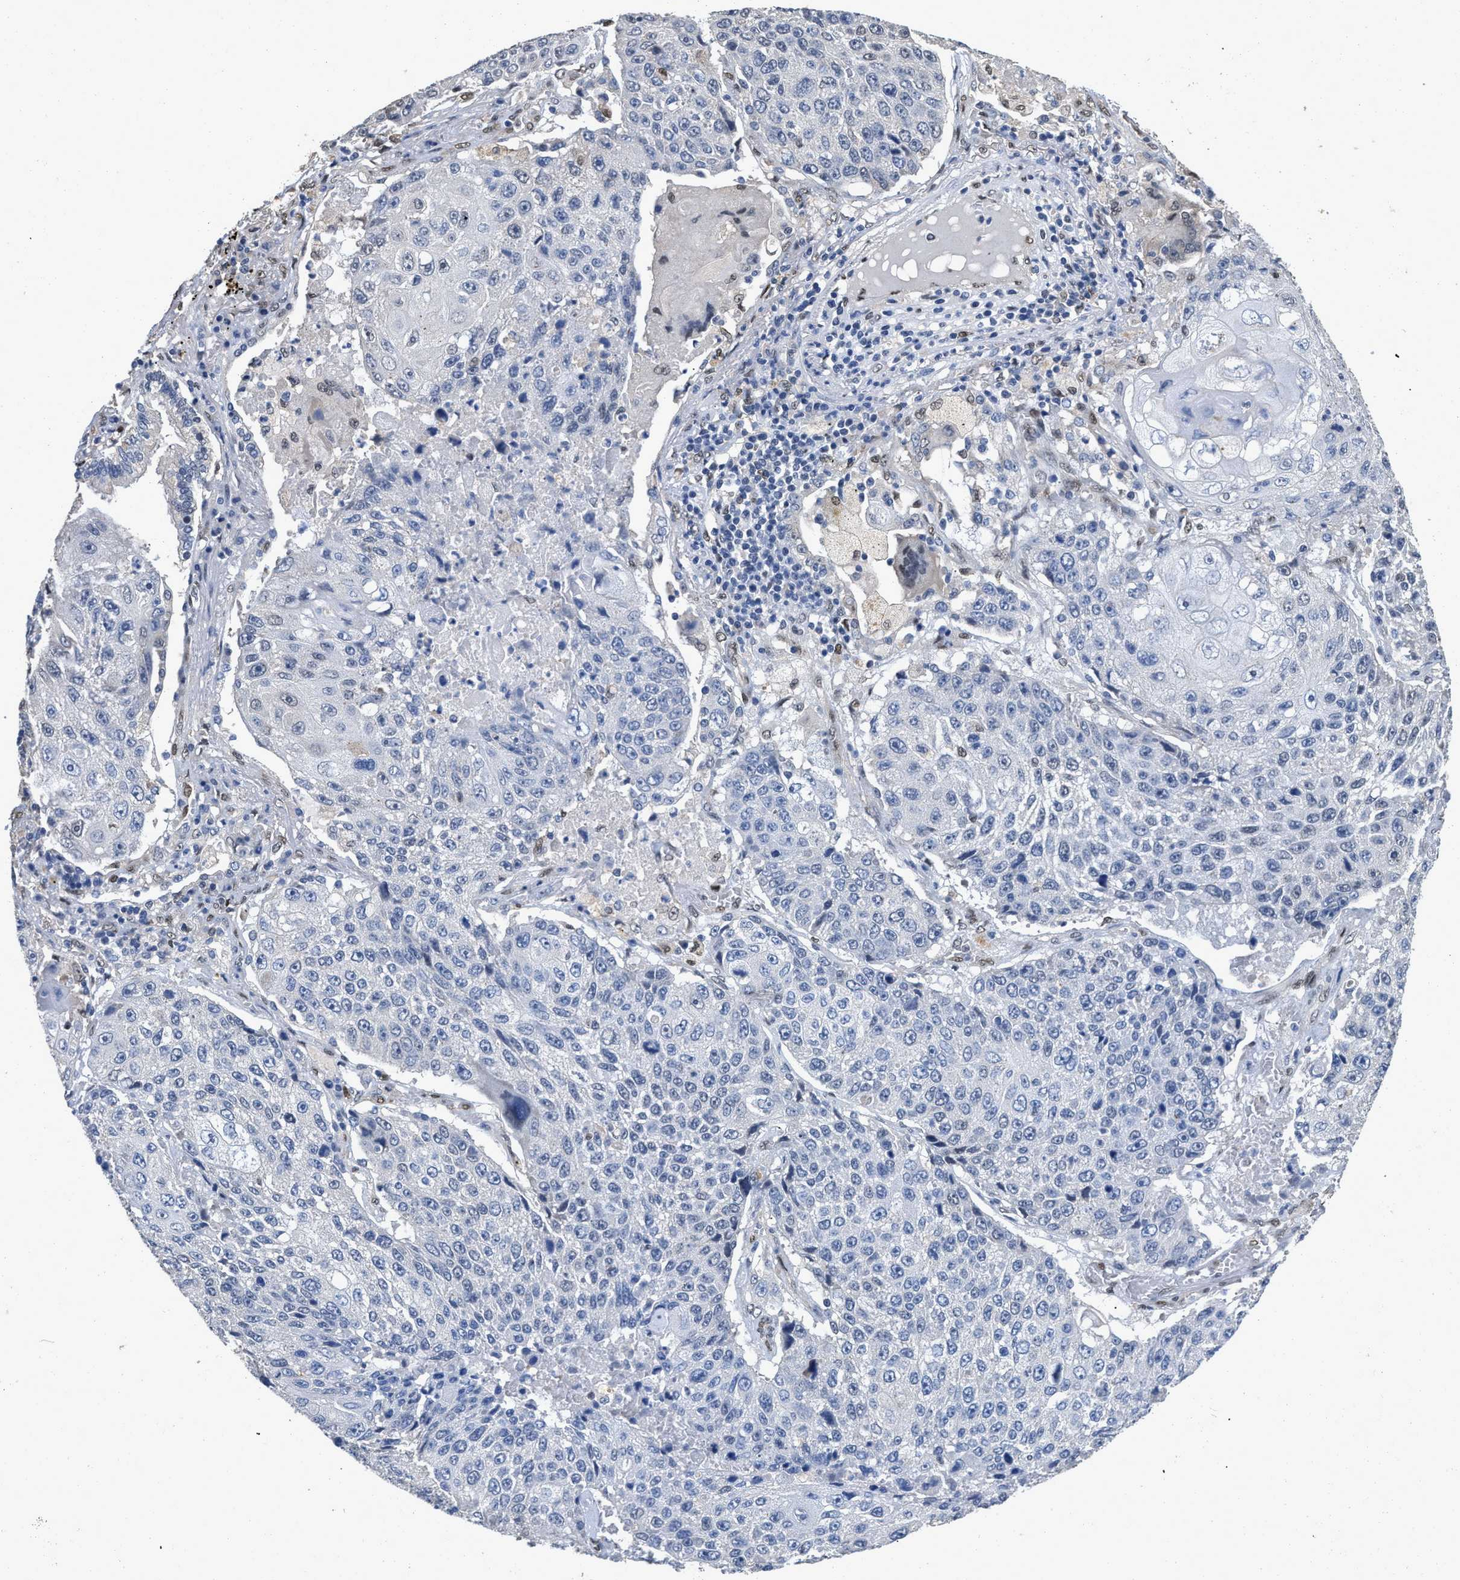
{"staining": {"intensity": "weak", "quantity": "<25%", "location": "nuclear"}, "tissue": "lung cancer", "cell_type": "Tumor cells", "image_type": "cancer", "snomed": [{"axis": "morphology", "description": "Squamous cell carcinoma, NOS"}, {"axis": "topography", "description": "Lung"}], "caption": "Lung squamous cell carcinoma was stained to show a protein in brown. There is no significant positivity in tumor cells. (DAB (3,3'-diaminobenzidine) IHC, high magnification).", "gene": "QKI", "patient": {"sex": "male", "age": 61}}